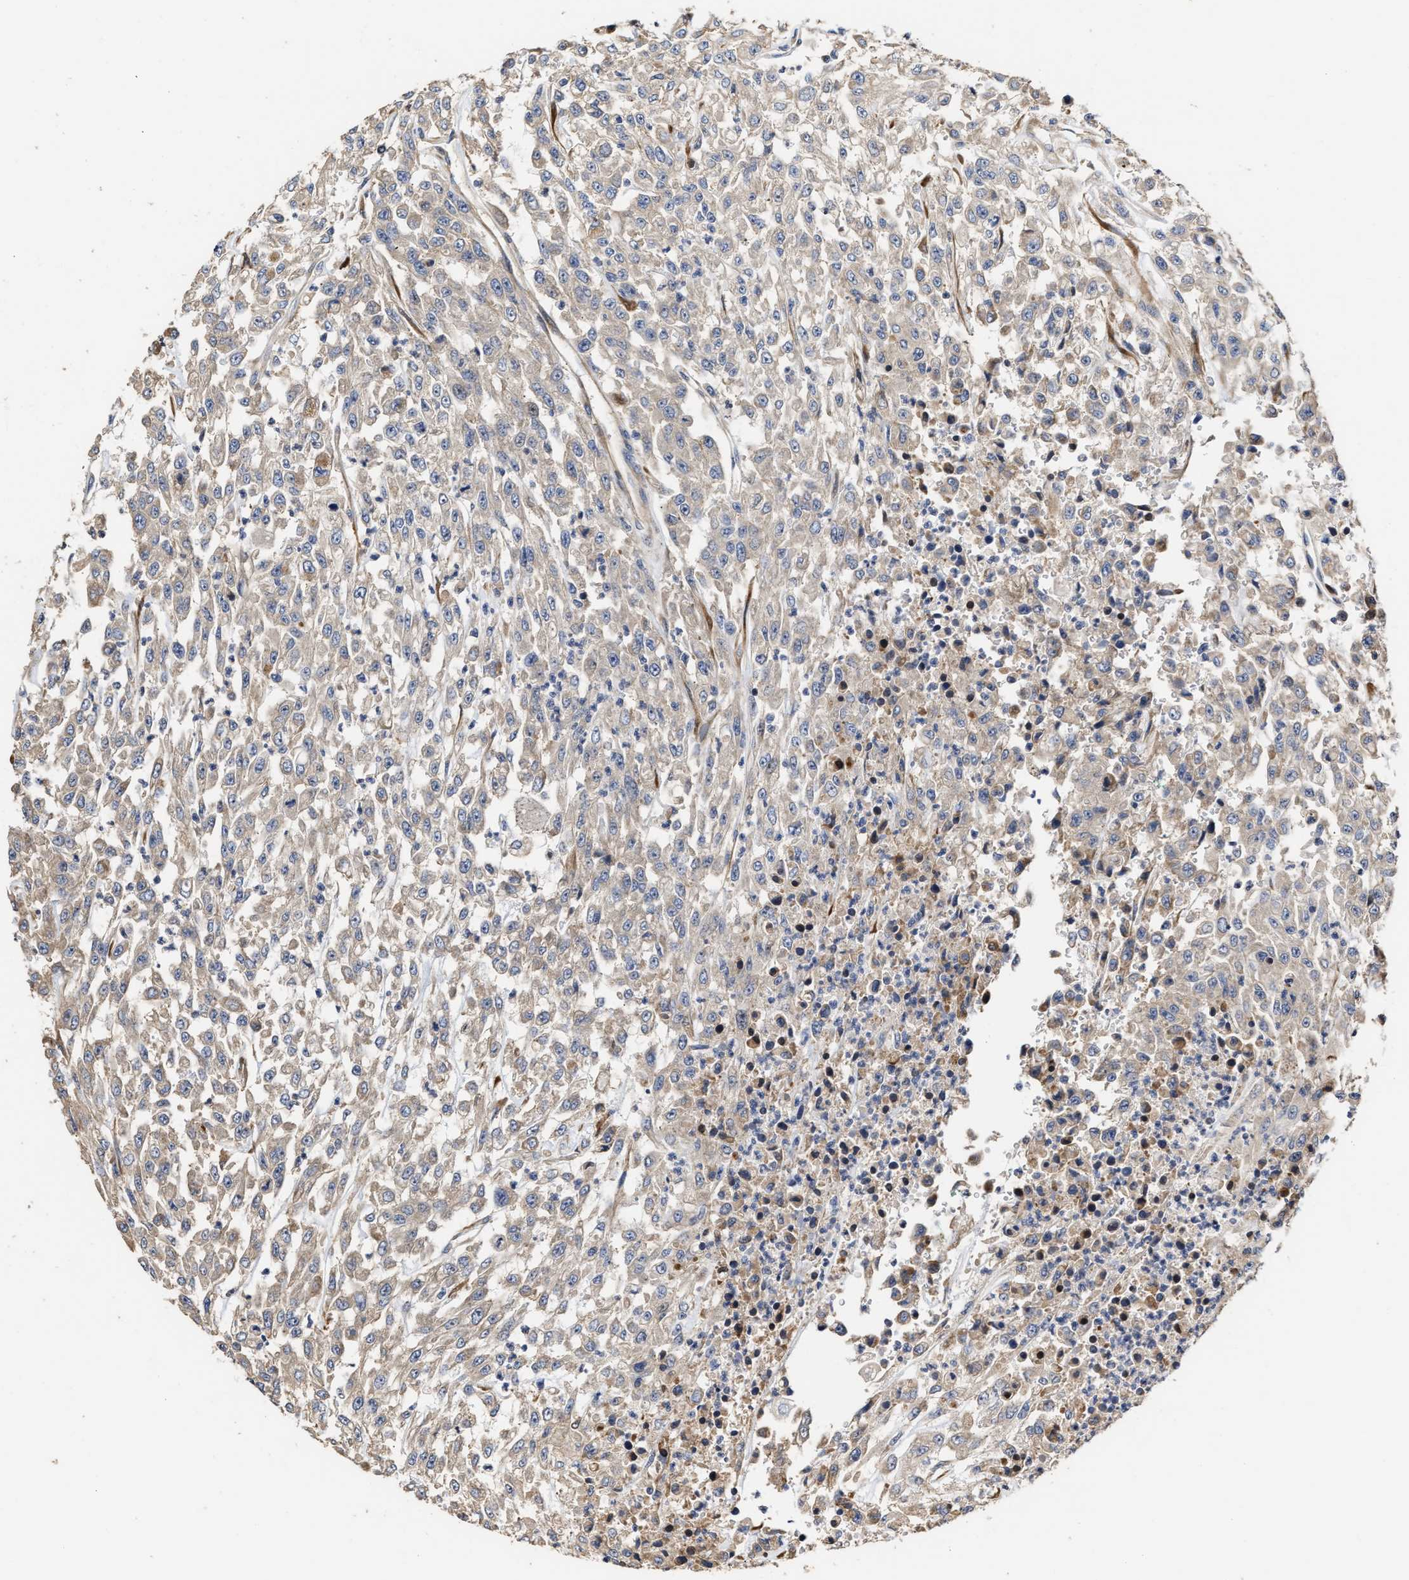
{"staining": {"intensity": "weak", "quantity": "<25%", "location": "cytoplasmic/membranous"}, "tissue": "urothelial cancer", "cell_type": "Tumor cells", "image_type": "cancer", "snomed": [{"axis": "morphology", "description": "Urothelial carcinoma, High grade"}, {"axis": "topography", "description": "Urinary bladder"}], "caption": "Tumor cells are negative for brown protein staining in urothelial carcinoma (high-grade).", "gene": "CLIP2", "patient": {"sex": "male", "age": 46}}